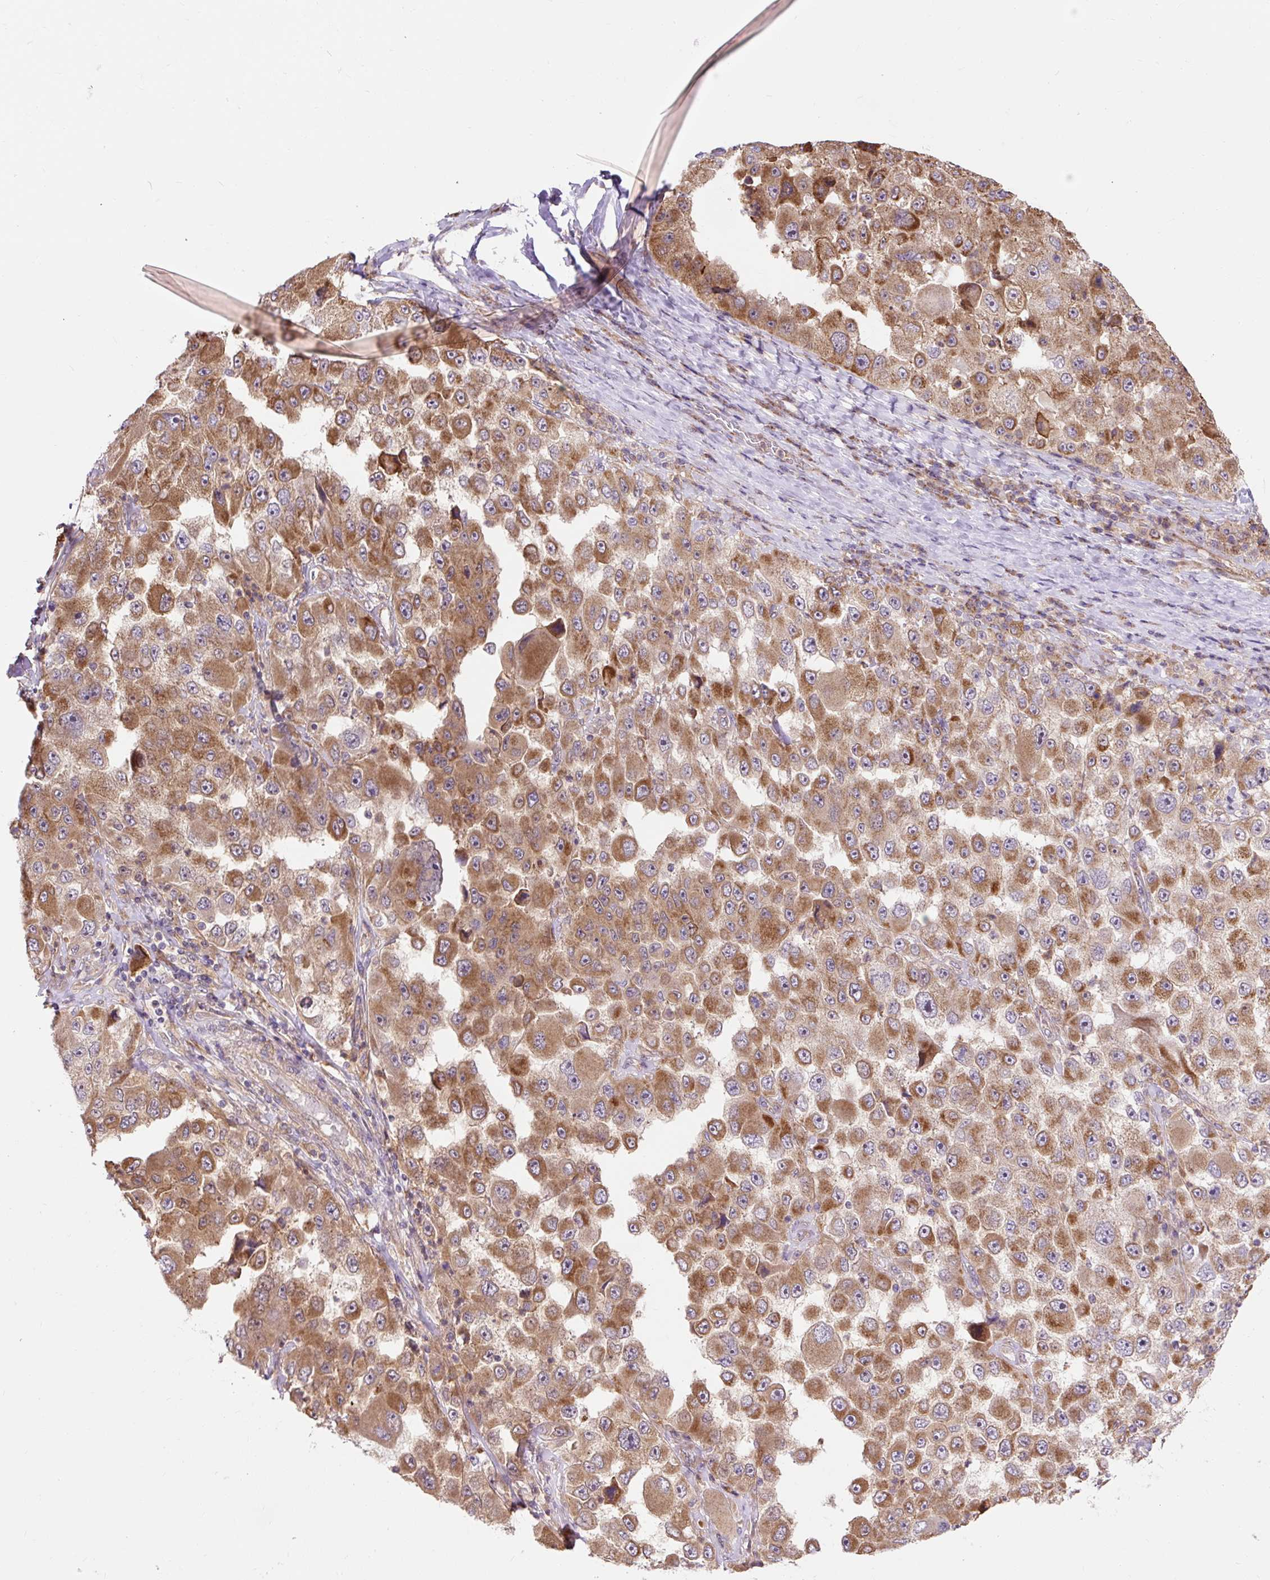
{"staining": {"intensity": "moderate", "quantity": ">75%", "location": "cytoplasmic/membranous"}, "tissue": "melanoma", "cell_type": "Tumor cells", "image_type": "cancer", "snomed": [{"axis": "morphology", "description": "Malignant melanoma, Metastatic site"}, {"axis": "topography", "description": "Lymph node"}], "caption": "IHC histopathology image of neoplastic tissue: human melanoma stained using IHC displays medium levels of moderate protein expression localized specifically in the cytoplasmic/membranous of tumor cells, appearing as a cytoplasmic/membranous brown color.", "gene": "TRIAP1", "patient": {"sex": "male", "age": 62}}